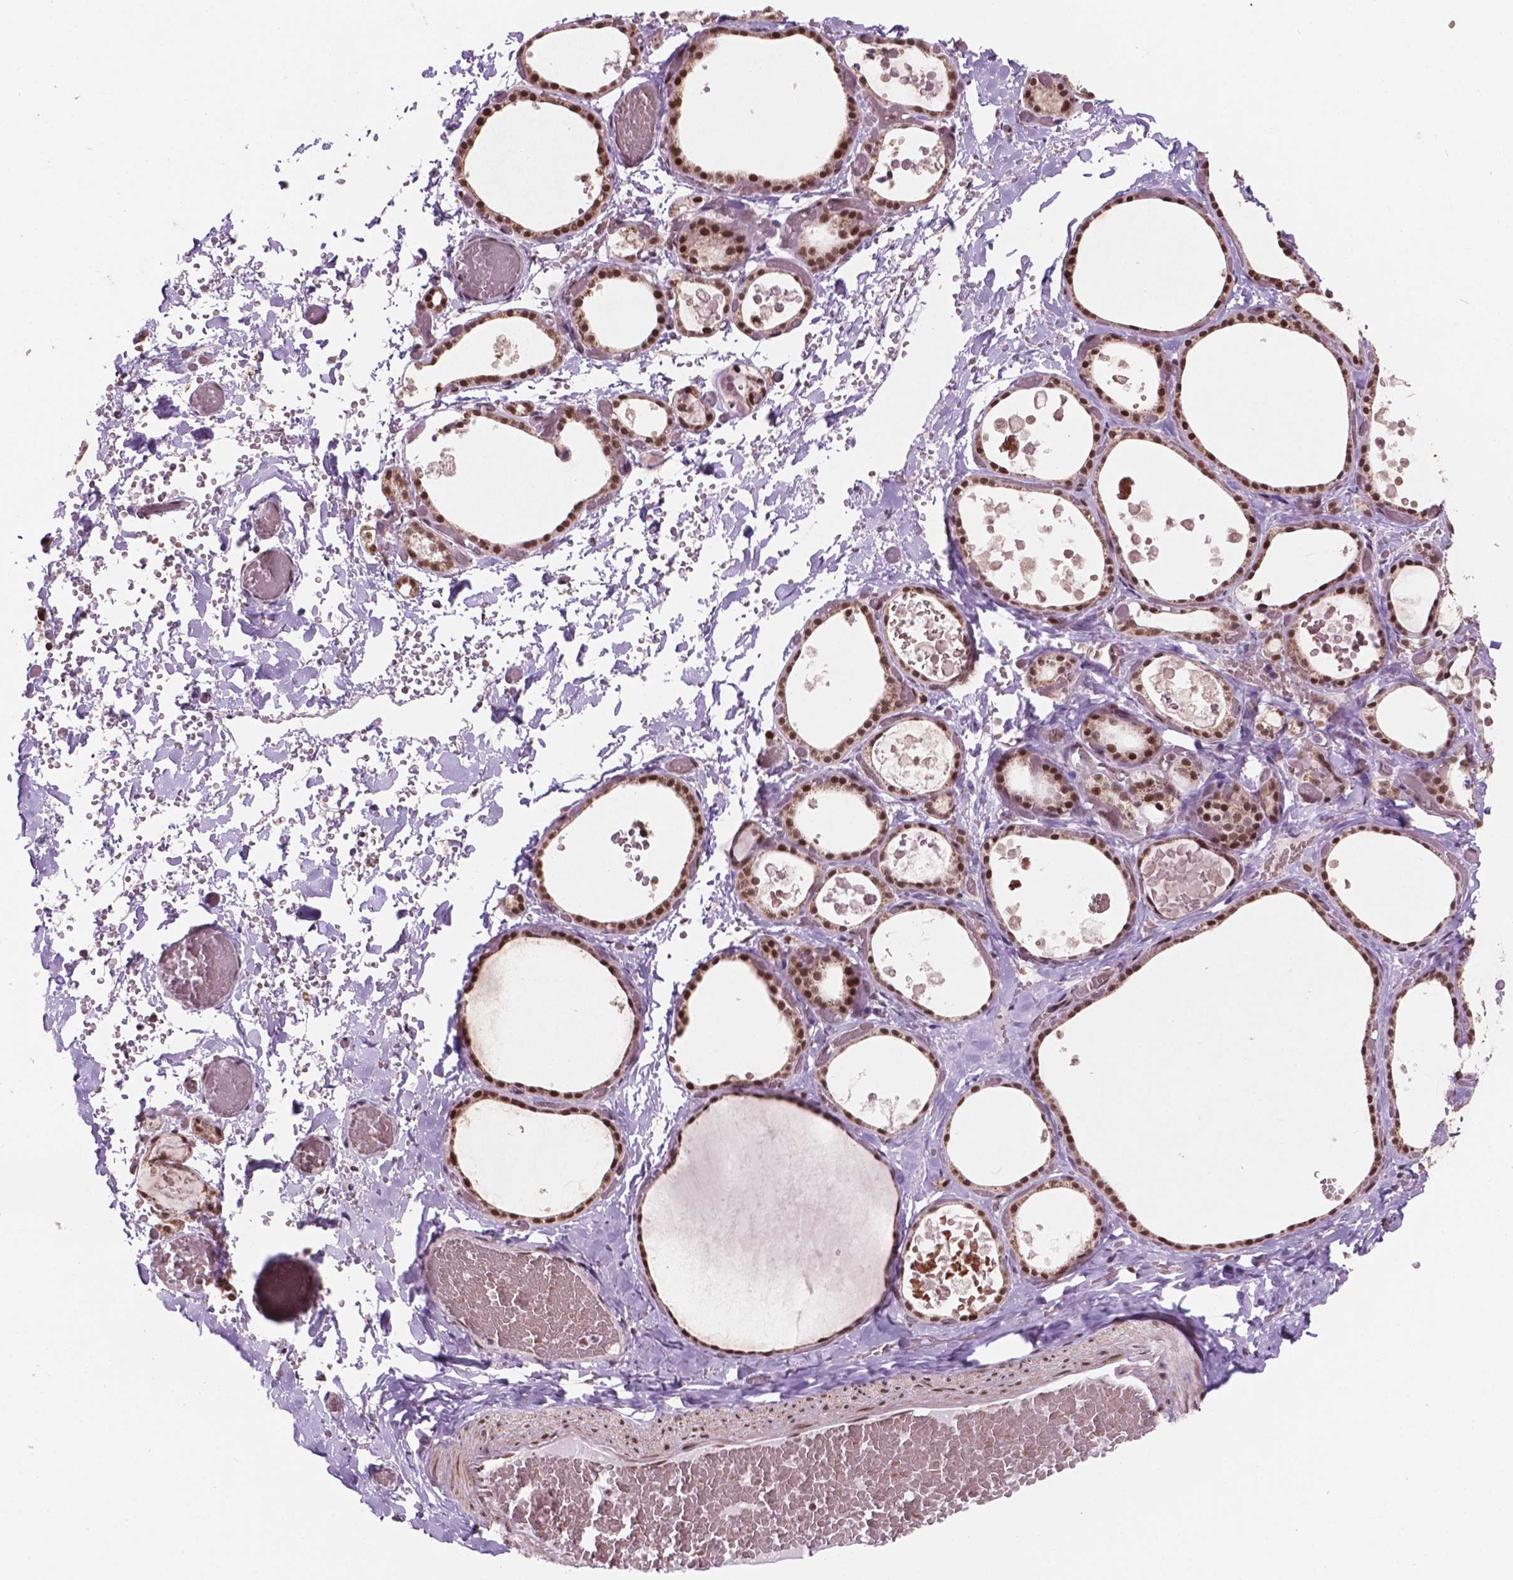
{"staining": {"intensity": "strong", "quantity": ">75%", "location": "cytoplasmic/membranous,nuclear"}, "tissue": "thyroid gland", "cell_type": "Glandular cells", "image_type": "normal", "snomed": [{"axis": "morphology", "description": "Normal tissue, NOS"}, {"axis": "topography", "description": "Thyroid gland"}], "caption": "Immunohistochemistry photomicrograph of normal thyroid gland: thyroid gland stained using immunohistochemistry shows high levels of strong protein expression localized specifically in the cytoplasmic/membranous,nuclear of glandular cells, appearing as a cytoplasmic/membranous,nuclear brown color.", "gene": "NDUFA10", "patient": {"sex": "female", "age": 56}}